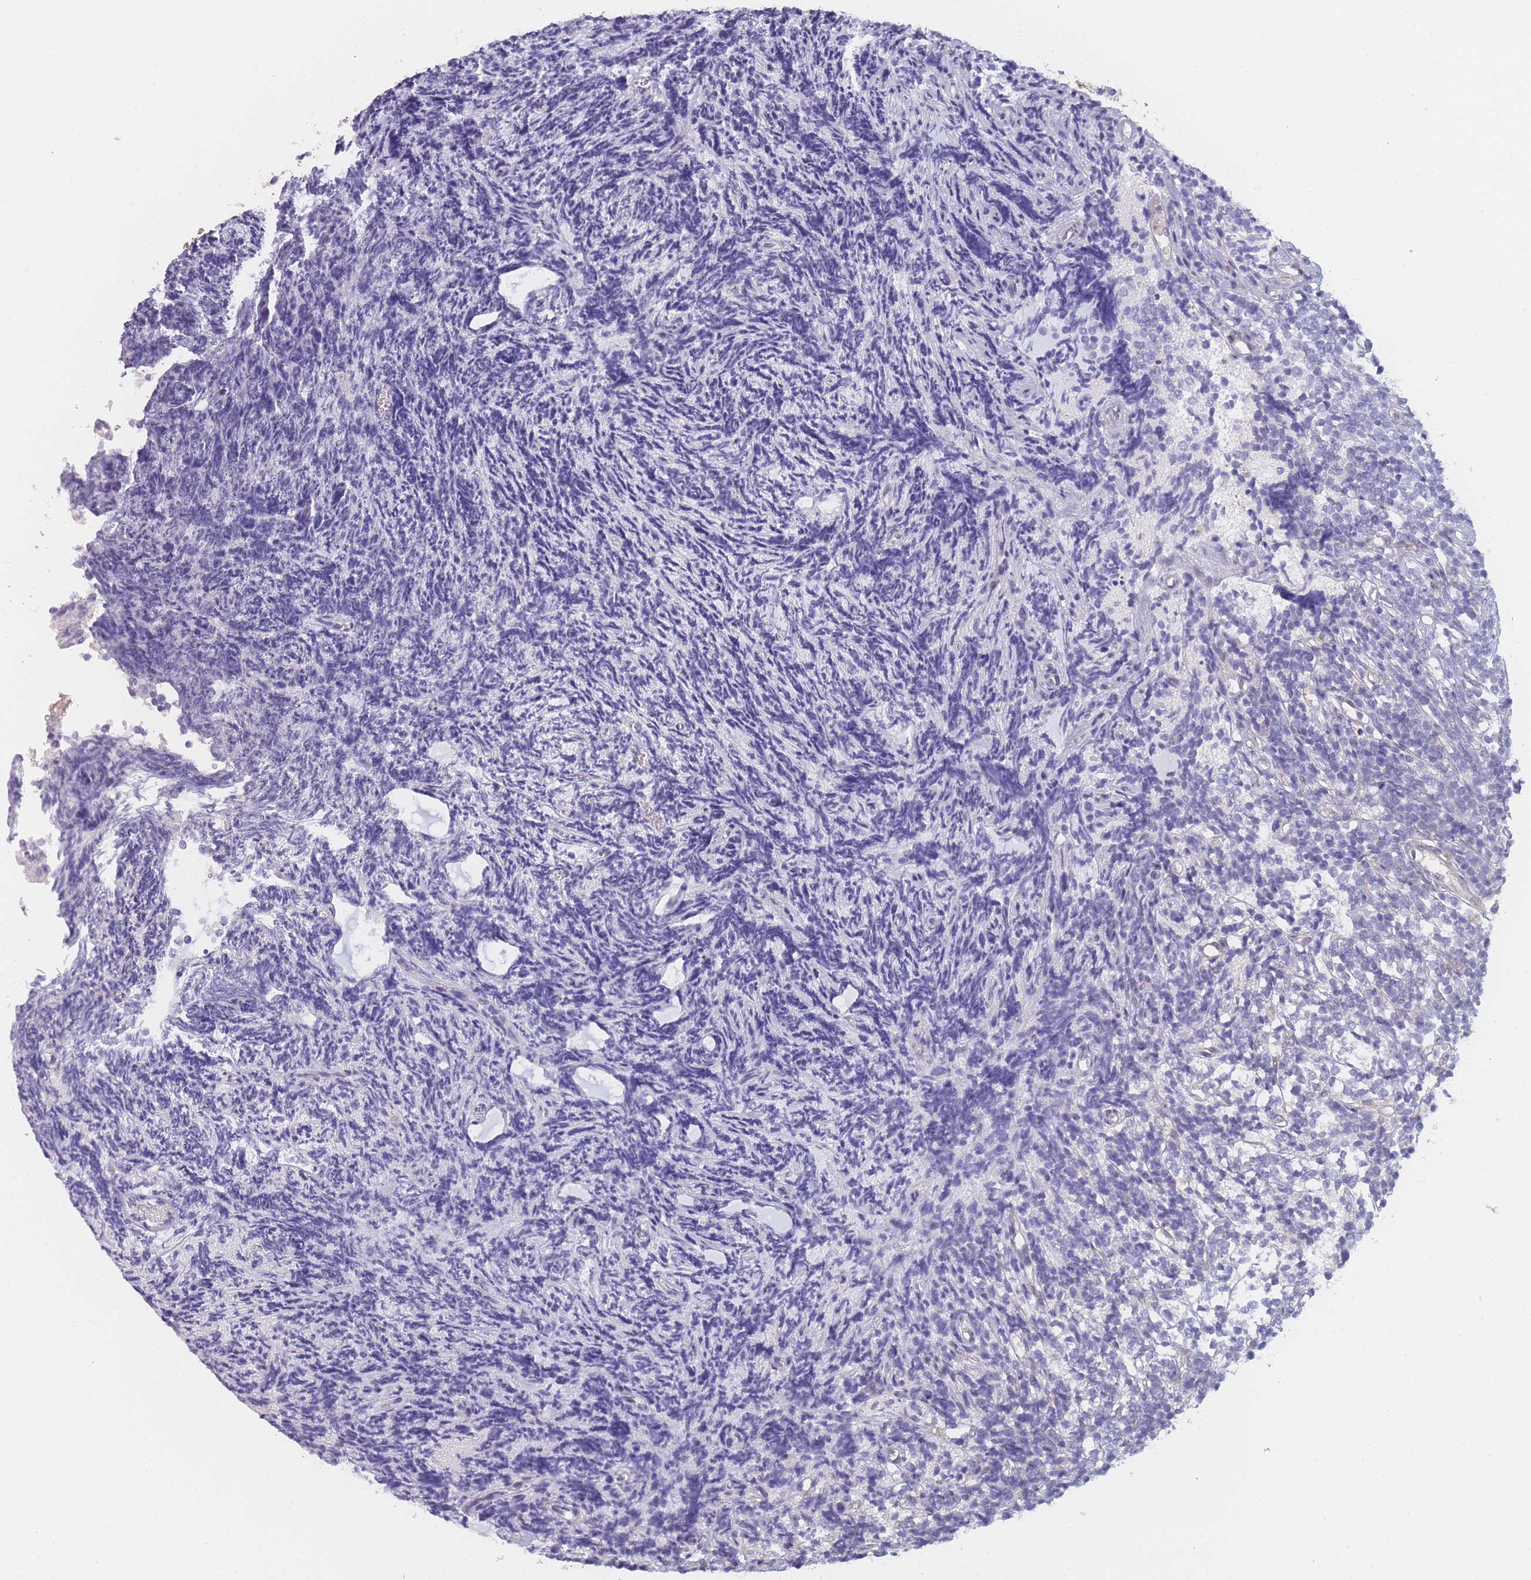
{"staining": {"intensity": "negative", "quantity": "none", "location": "none"}, "tissue": "glioma", "cell_type": "Tumor cells", "image_type": "cancer", "snomed": [{"axis": "morphology", "description": "Glioma, malignant, Low grade"}, {"axis": "topography", "description": "Brain"}], "caption": "Immunohistochemistry photomicrograph of neoplastic tissue: human glioma stained with DAB demonstrates no significant protein expression in tumor cells.", "gene": "MRI1", "patient": {"sex": "female", "age": 1}}